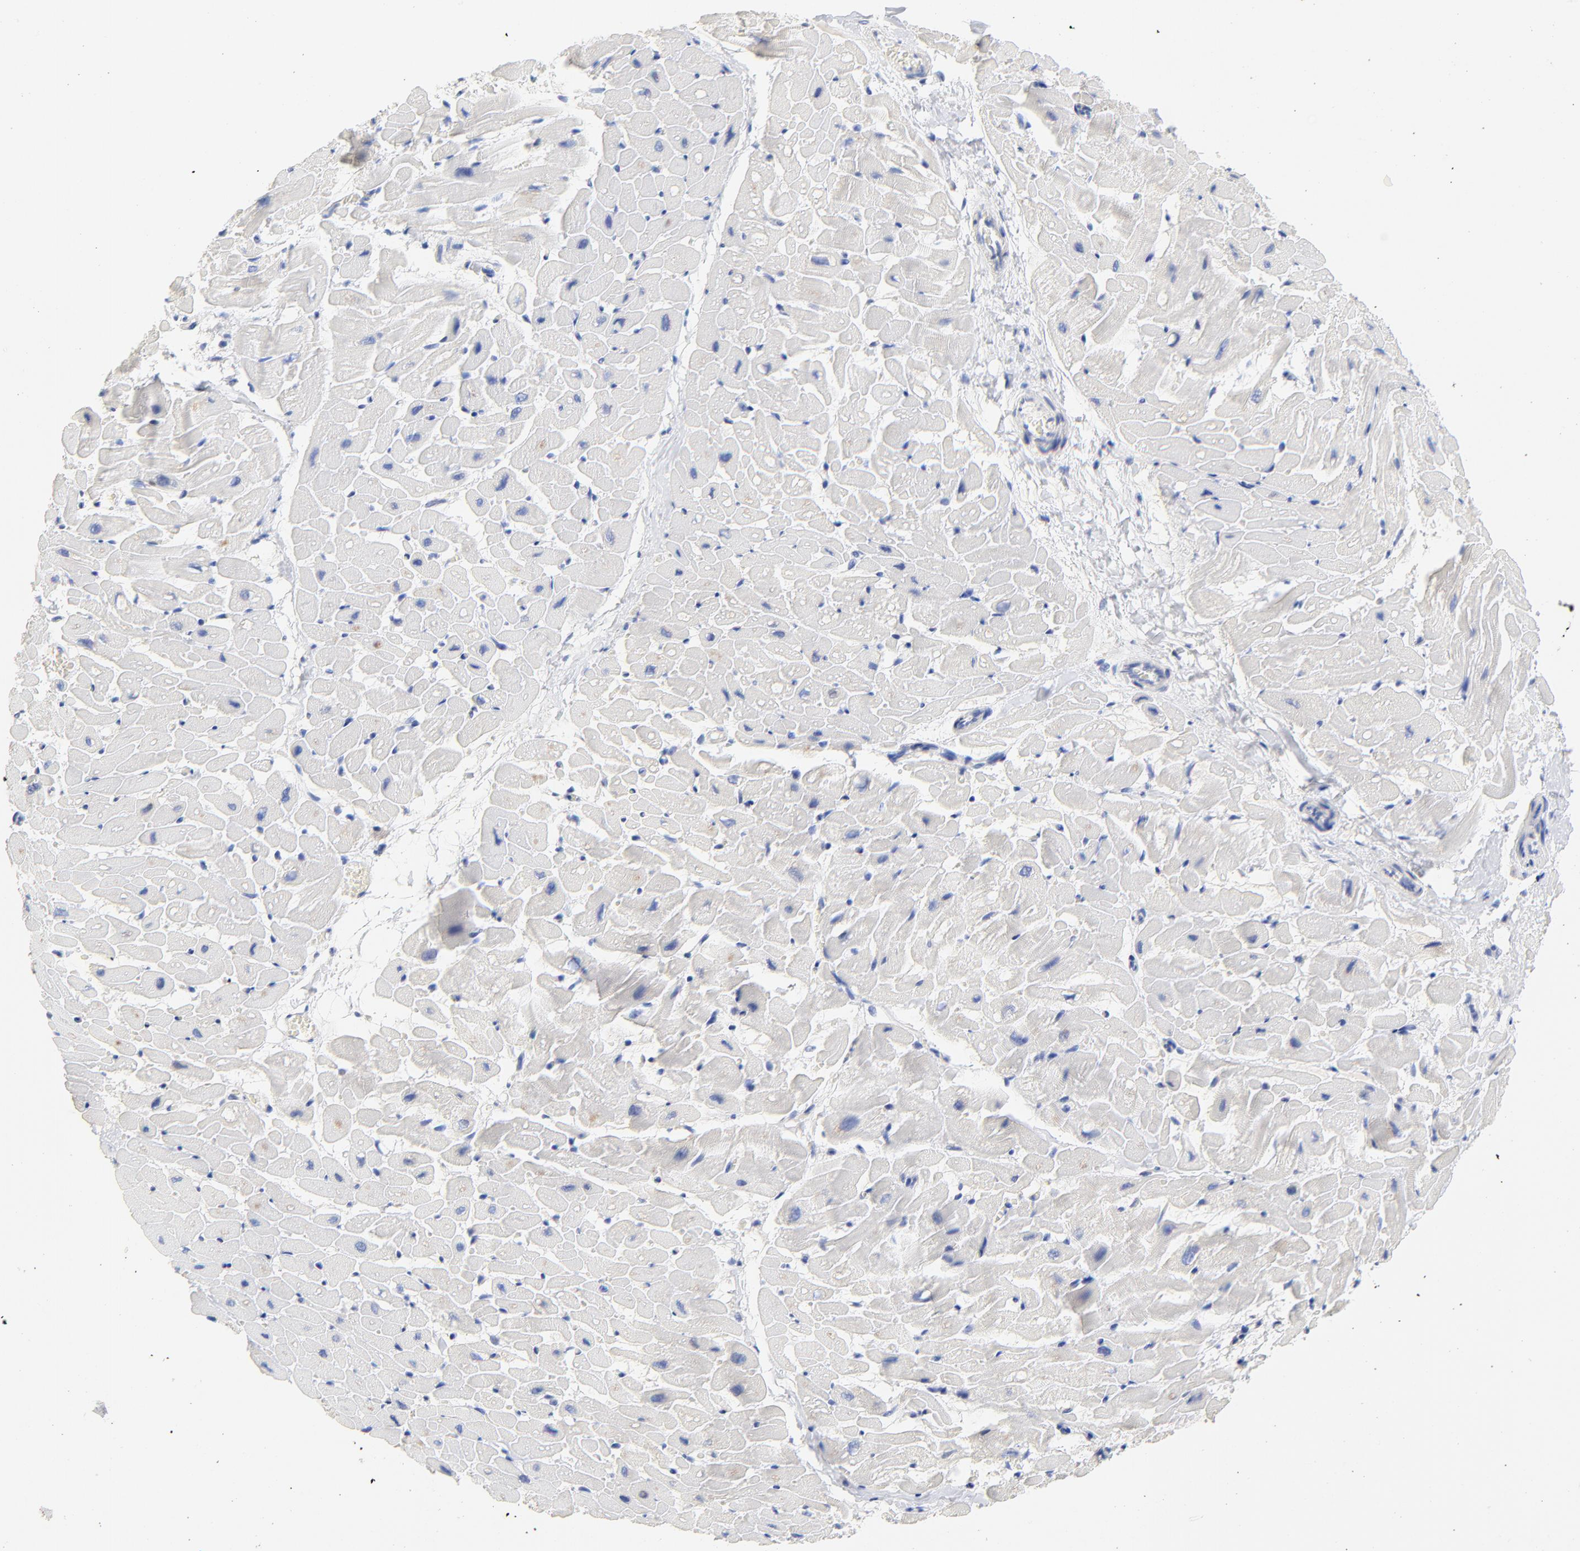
{"staining": {"intensity": "negative", "quantity": "none", "location": "none"}, "tissue": "heart muscle", "cell_type": "Cardiomyocytes", "image_type": "normal", "snomed": [{"axis": "morphology", "description": "Normal tissue, NOS"}, {"axis": "topography", "description": "Heart"}], "caption": "Unremarkable heart muscle was stained to show a protein in brown. There is no significant positivity in cardiomyocytes. (DAB immunohistochemistry (IHC) visualized using brightfield microscopy, high magnification).", "gene": "CPS1", "patient": {"sex": "male", "age": 45}}